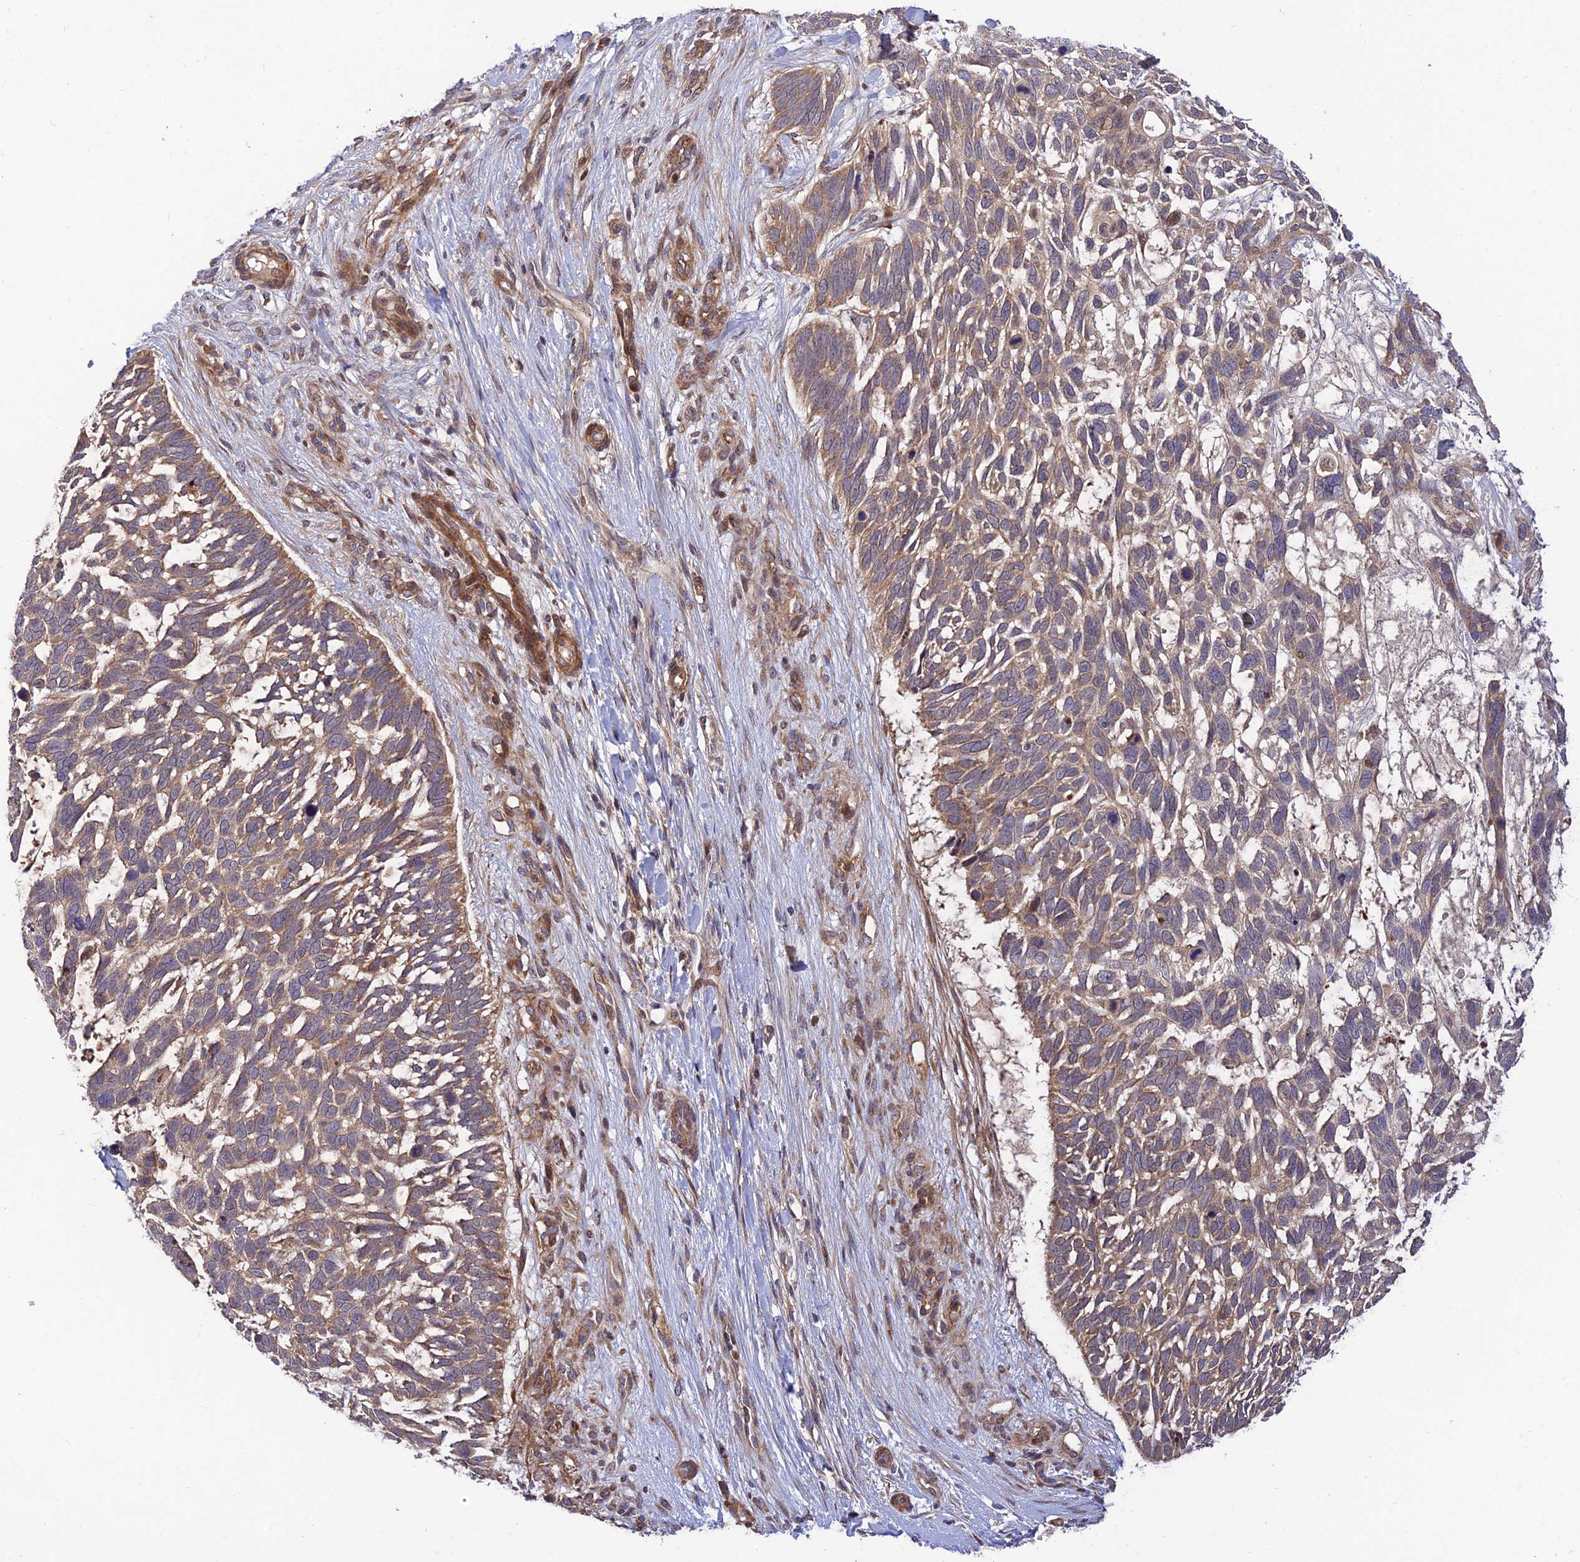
{"staining": {"intensity": "moderate", "quantity": ">75%", "location": "cytoplasmic/membranous"}, "tissue": "skin cancer", "cell_type": "Tumor cells", "image_type": "cancer", "snomed": [{"axis": "morphology", "description": "Basal cell carcinoma"}, {"axis": "topography", "description": "Skin"}], "caption": "A micrograph of skin cancer (basal cell carcinoma) stained for a protein exhibits moderate cytoplasmic/membranous brown staining in tumor cells.", "gene": "PLEKHG2", "patient": {"sex": "male", "age": 88}}